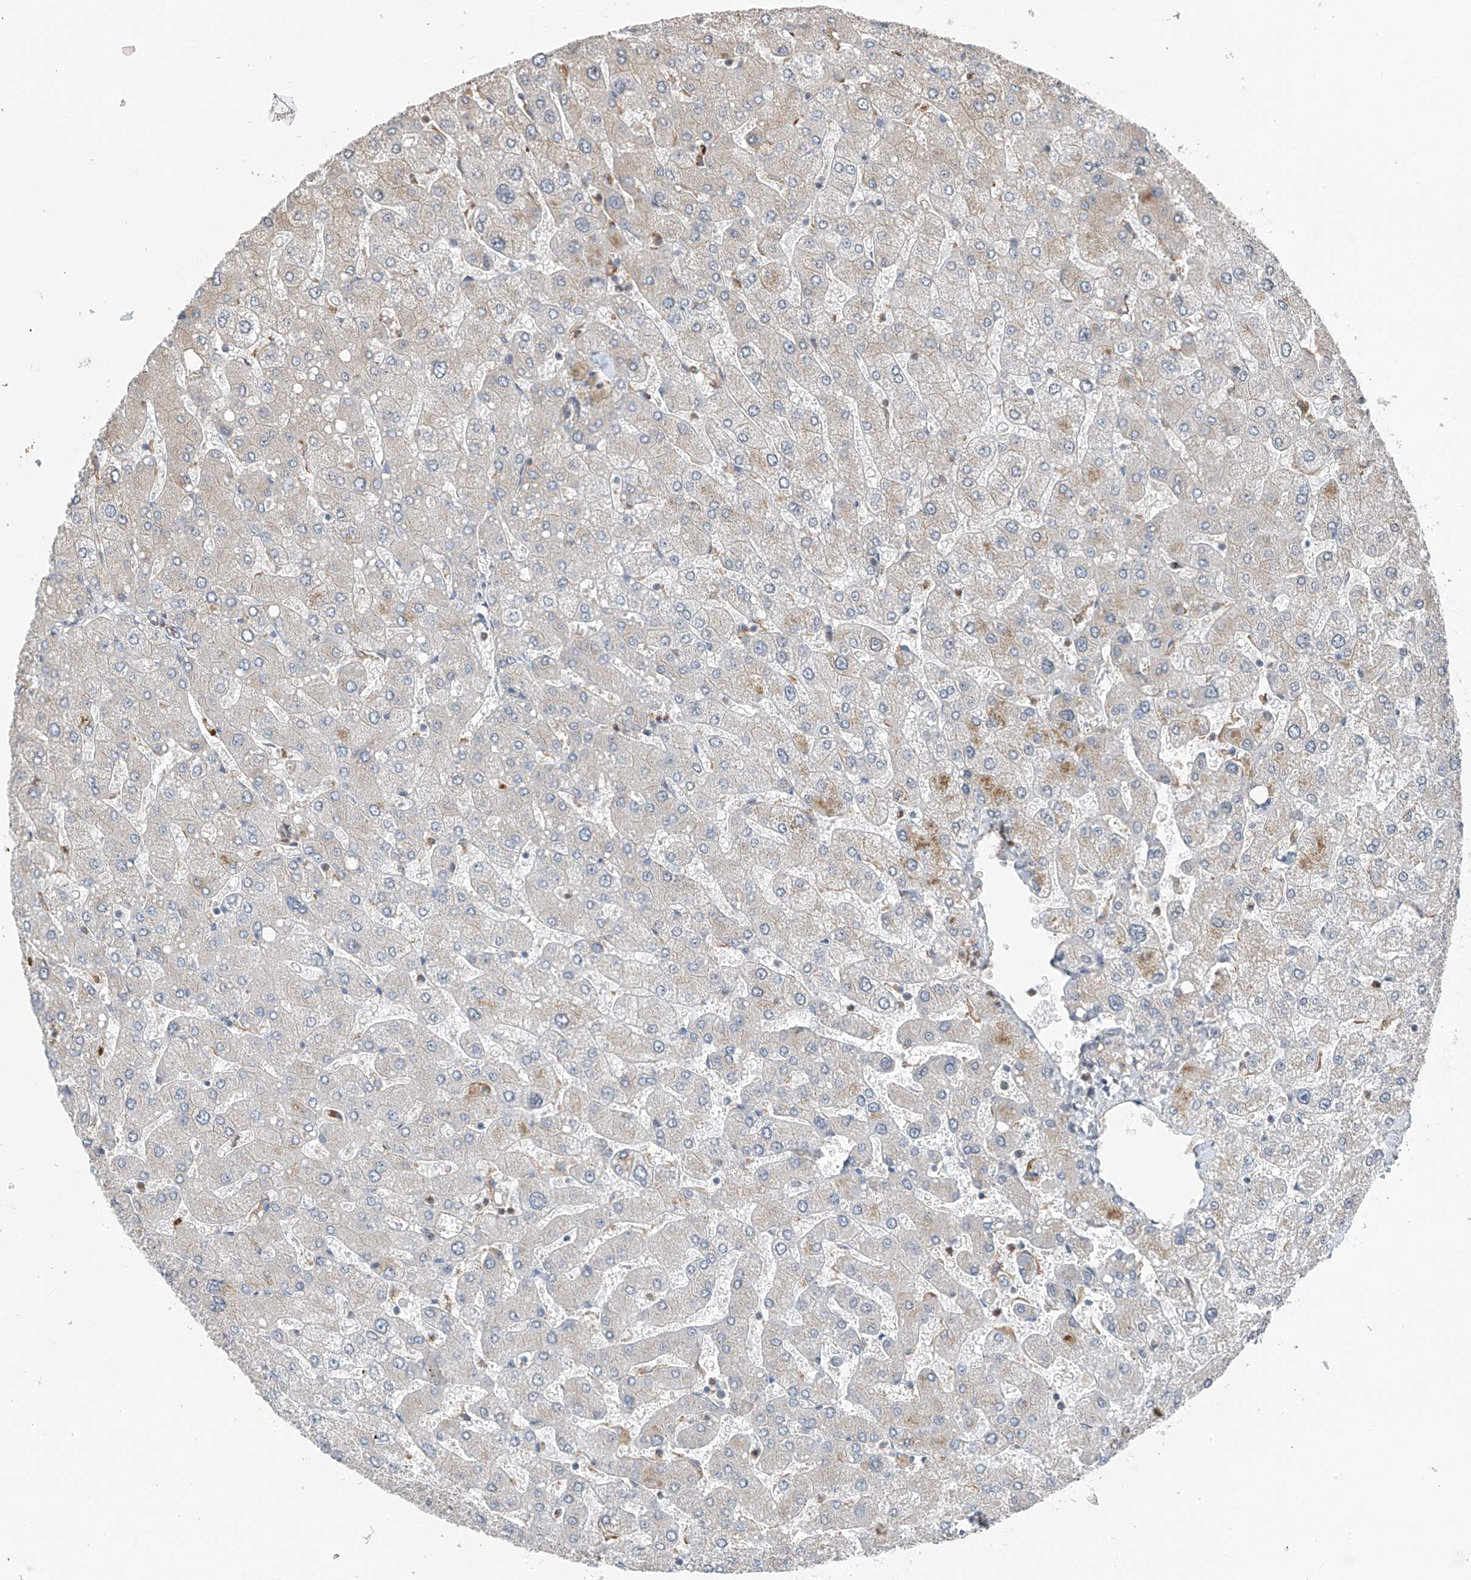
{"staining": {"intensity": "negative", "quantity": "none", "location": "none"}, "tissue": "liver", "cell_type": "Cholangiocytes", "image_type": "normal", "snomed": [{"axis": "morphology", "description": "Normal tissue, NOS"}, {"axis": "topography", "description": "Liver"}], "caption": "This is a histopathology image of immunohistochemistry staining of unremarkable liver, which shows no staining in cholangiocytes.", "gene": "ZNF189", "patient": {"sex": "male", "age": 55}}